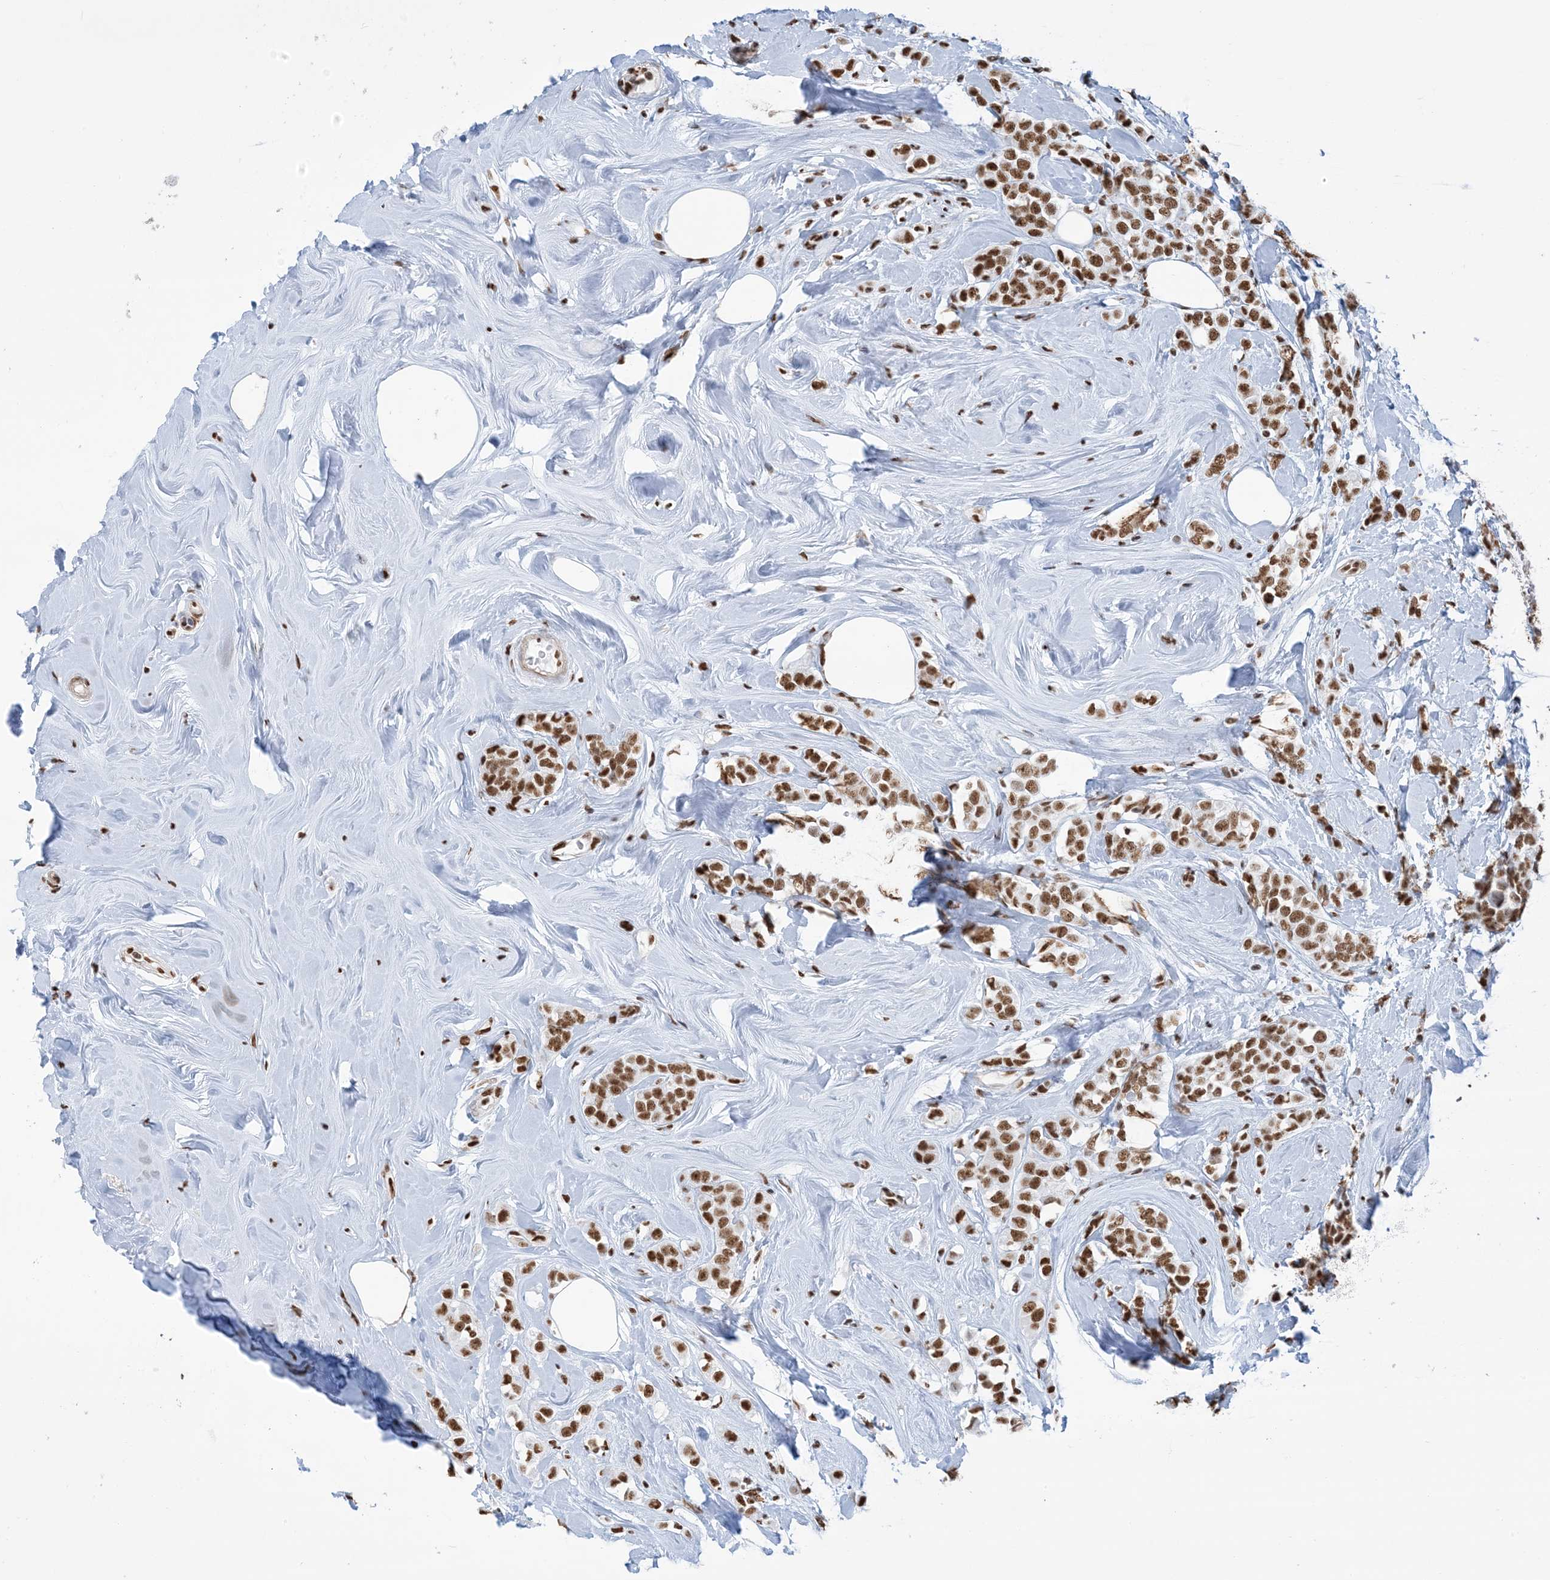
{"staining": {"intensity": "strong", "quantity": ">75%", "location": "nuclear"}, "tissue": "breast cancer", "cell_type": "Tumor cells", "image_type": "cancer", "snomed": [{"axis": "morphology", "description": "Lobular carcinoma"}, {"axis": "topography", "description": "Breast"}], "caption": "IHC of human breast lobular carcinoma shows high levels of strong nuclear staining in approximately >75% of tumor cells.", "gene": "ZNF792", "patient": {"sex": "female", "age": 47}}